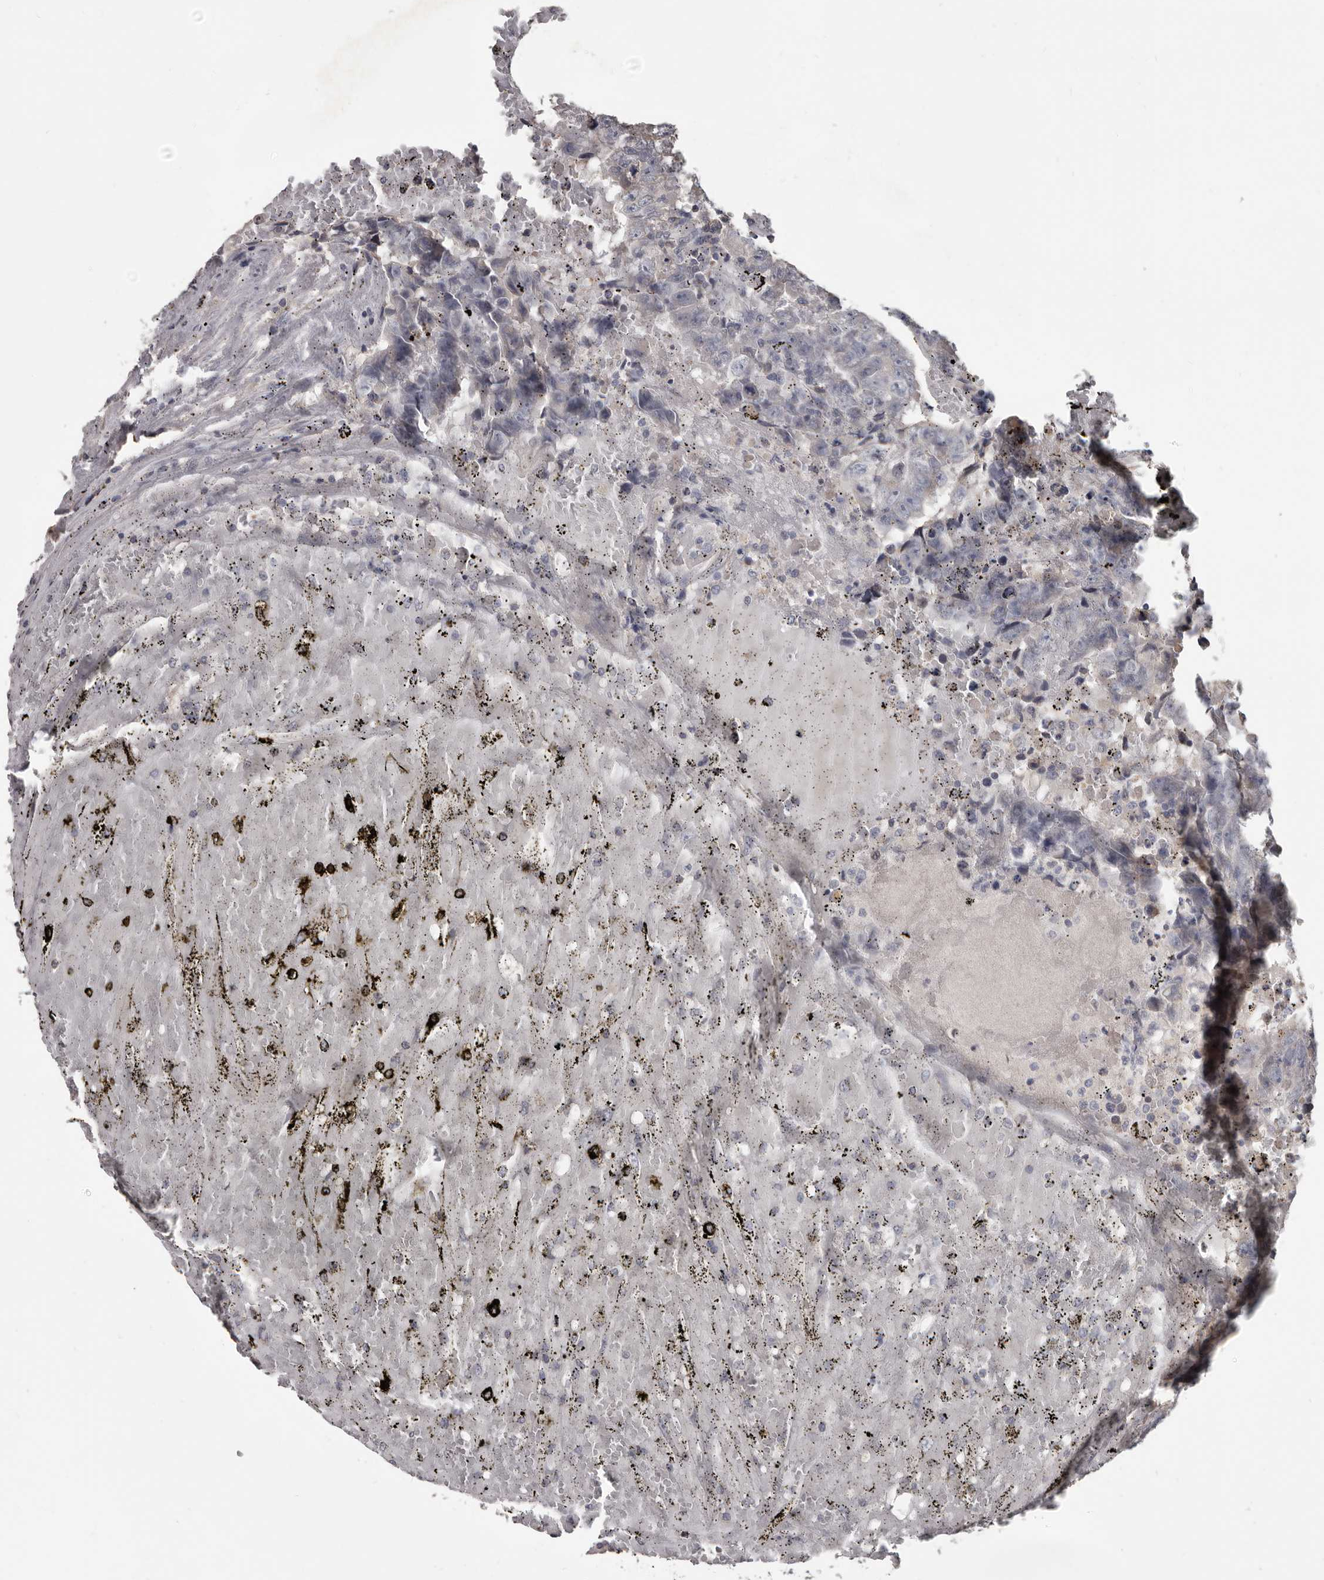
{"staining": {"intensity": "negative", "quantity": "none", "location": "none"}, "tissue": "testis cancer", "cell_type": "Tumor cells", "image_type": "cancer", "snomed": [{"axis": "morphology", "description": "Carcinoma, Embryonal, NOS"}, {"axis": "topography", "description": "Testis"}], "caption": "Immunohistochemistry (IHC) histopathology image of human testis cancer (embryonal carcinoma) stained for a protein (brown), which demonstrates no staining in tumor cells.", "gene": "ALDH5A1", "patient": {"sex": "male", "age": 25}}